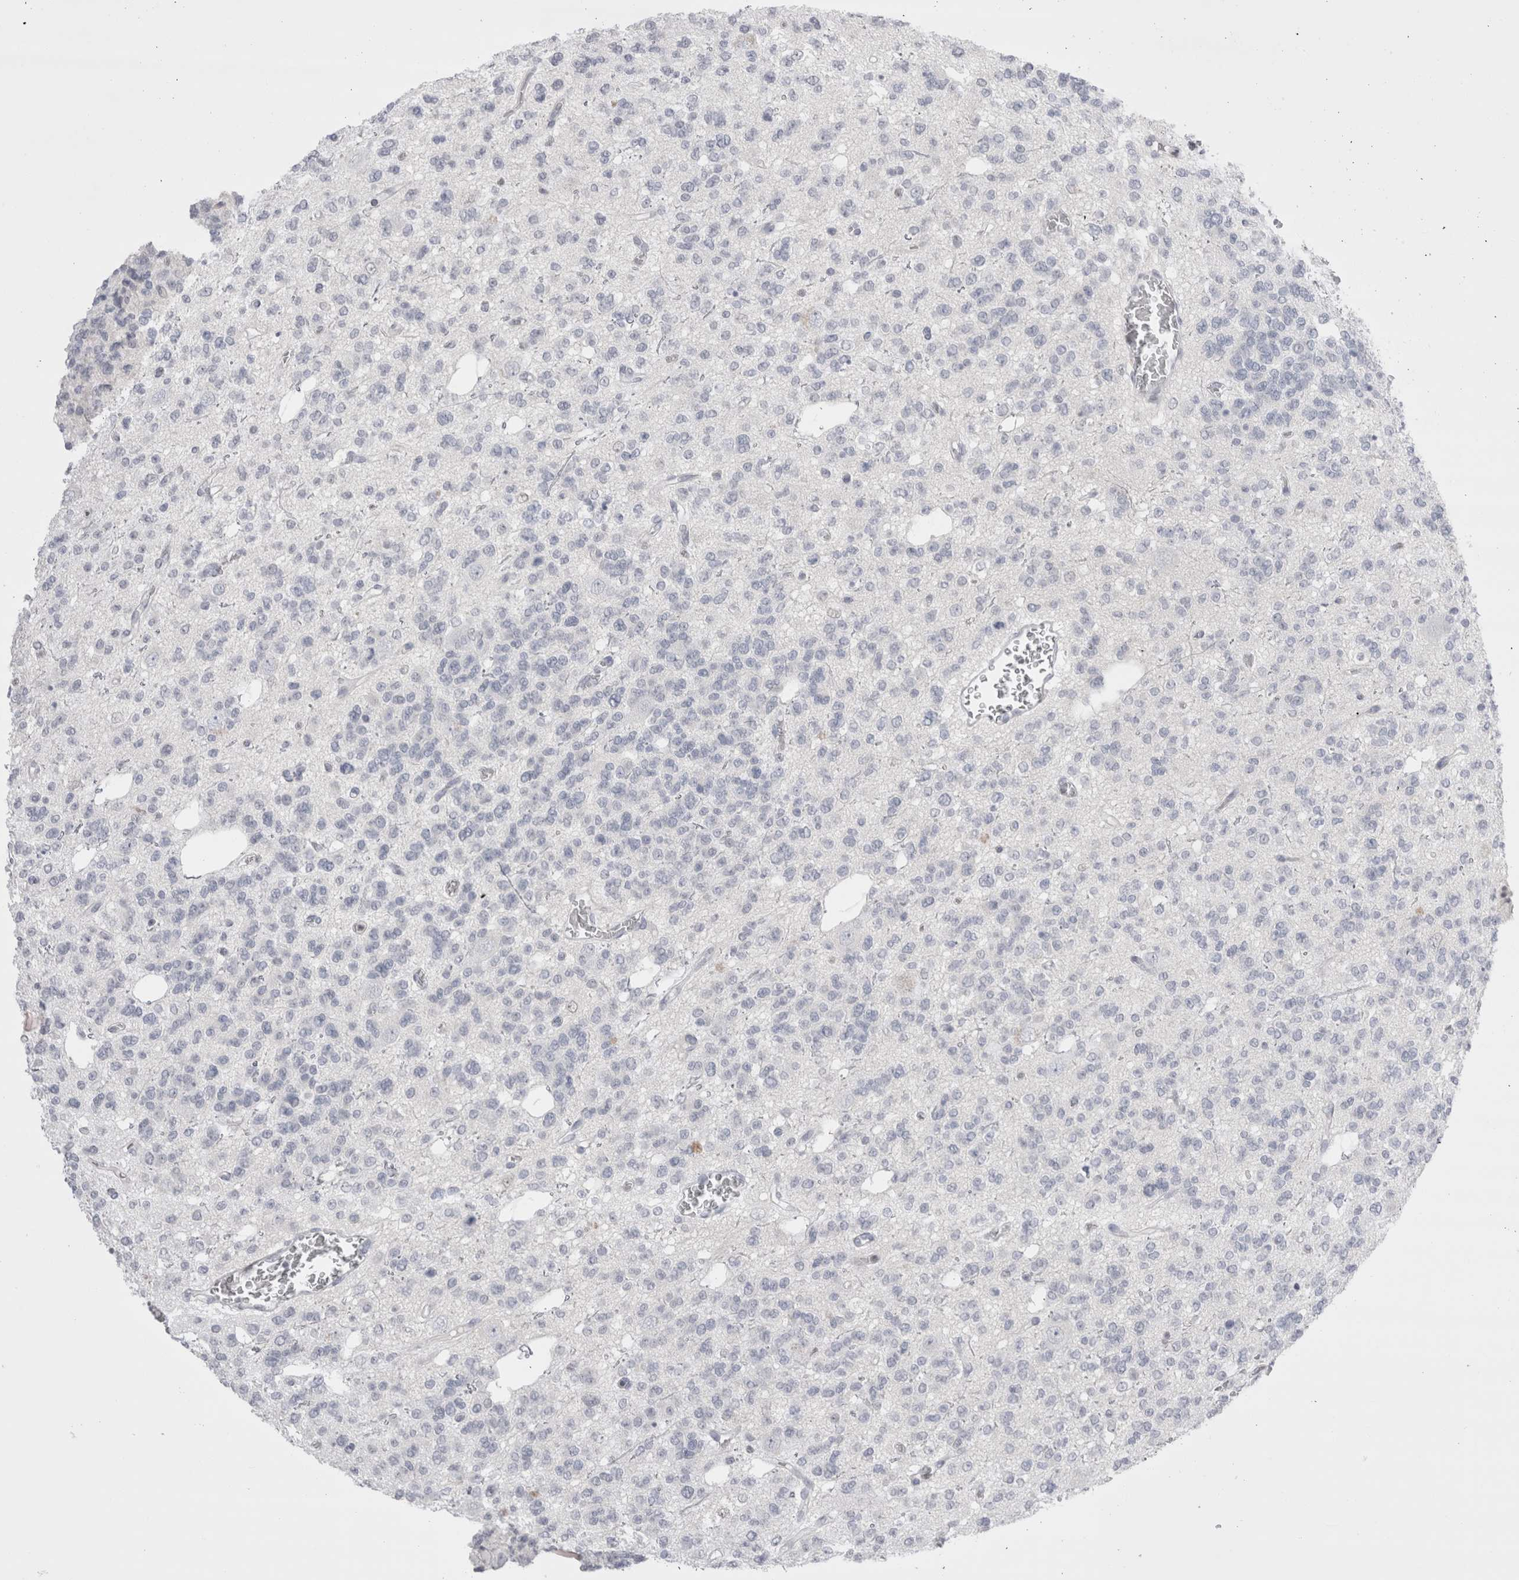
{"staining": {"intensity": "negative", "quantity": "none", "location": "none"}, "tissue": "glioma", "cell_type": "Tumor cells", "image_type": "cancer", "snomed": [{"axis": "morphology", "description": "Glioma, malignant, Low grade"}, {"axis": "topography", "description": "Brain"}], "caption": "This is a image of IHC staining of malignant glioma (low-grade), which shows no expression in tumor cells. (DAB (3,3'-diaminobenzidine) IHC with hematoxylin counter stain).", "gene": "FNDC8", "patient": {"sex": "male", "age": 38}}